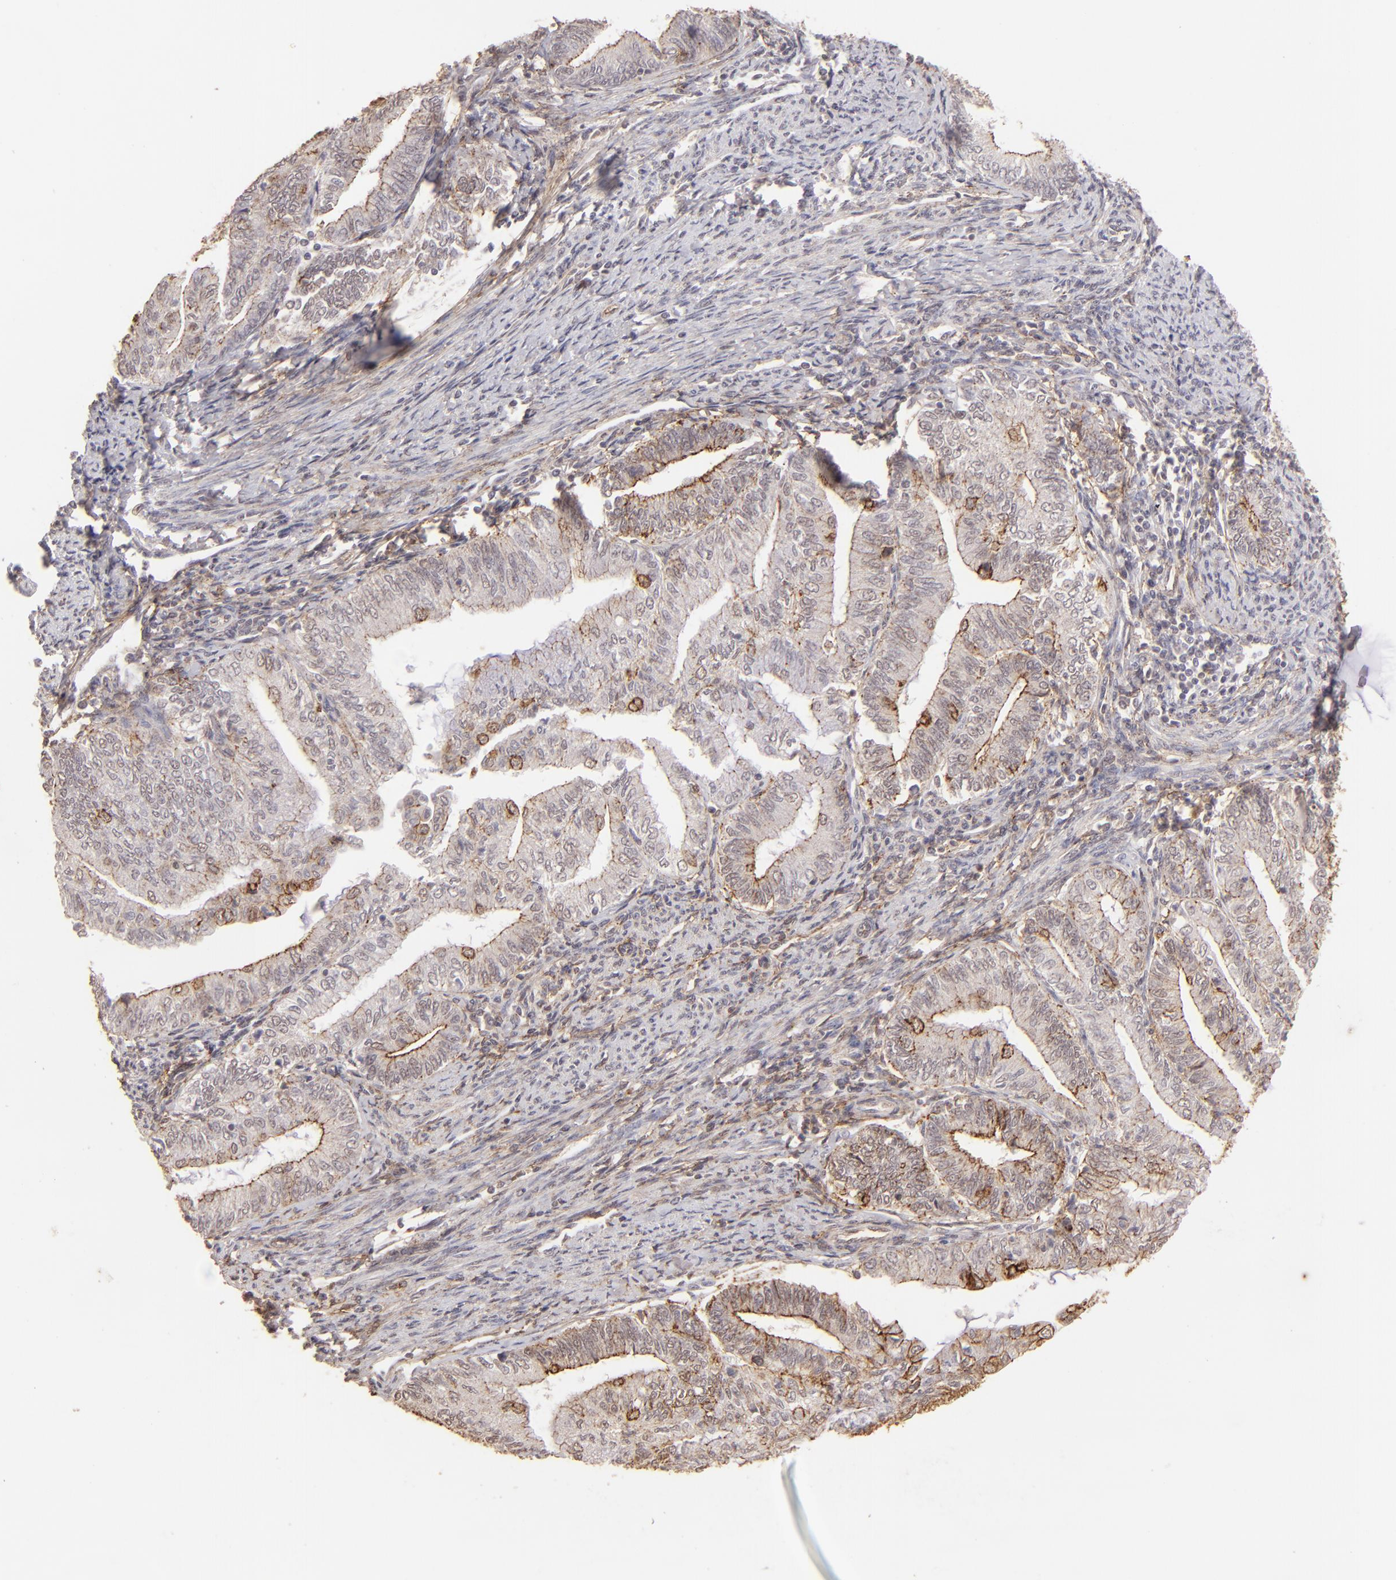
{"staining": {"intensity": "weak", "quantity": ">75%", "location": "cytoplasmic/membranous"}, "tissue": "endometrial cancer", "cell_type": "Tumor cells", "image_type": "cancer", "snomed": [{"axis": "morphology", "description": "Adenocarcinoma, NOS"}, {"axis": "topography", "description": "Endometrium"}], "caption": "Tumor cells show low levels of weak cytoplasmic/membranous staining in approximately >75% of cells in human endometrial cancer (adenocarcinoma).", "gene": "CLDN1", "patient": {"sex": "female", "age": 66}}